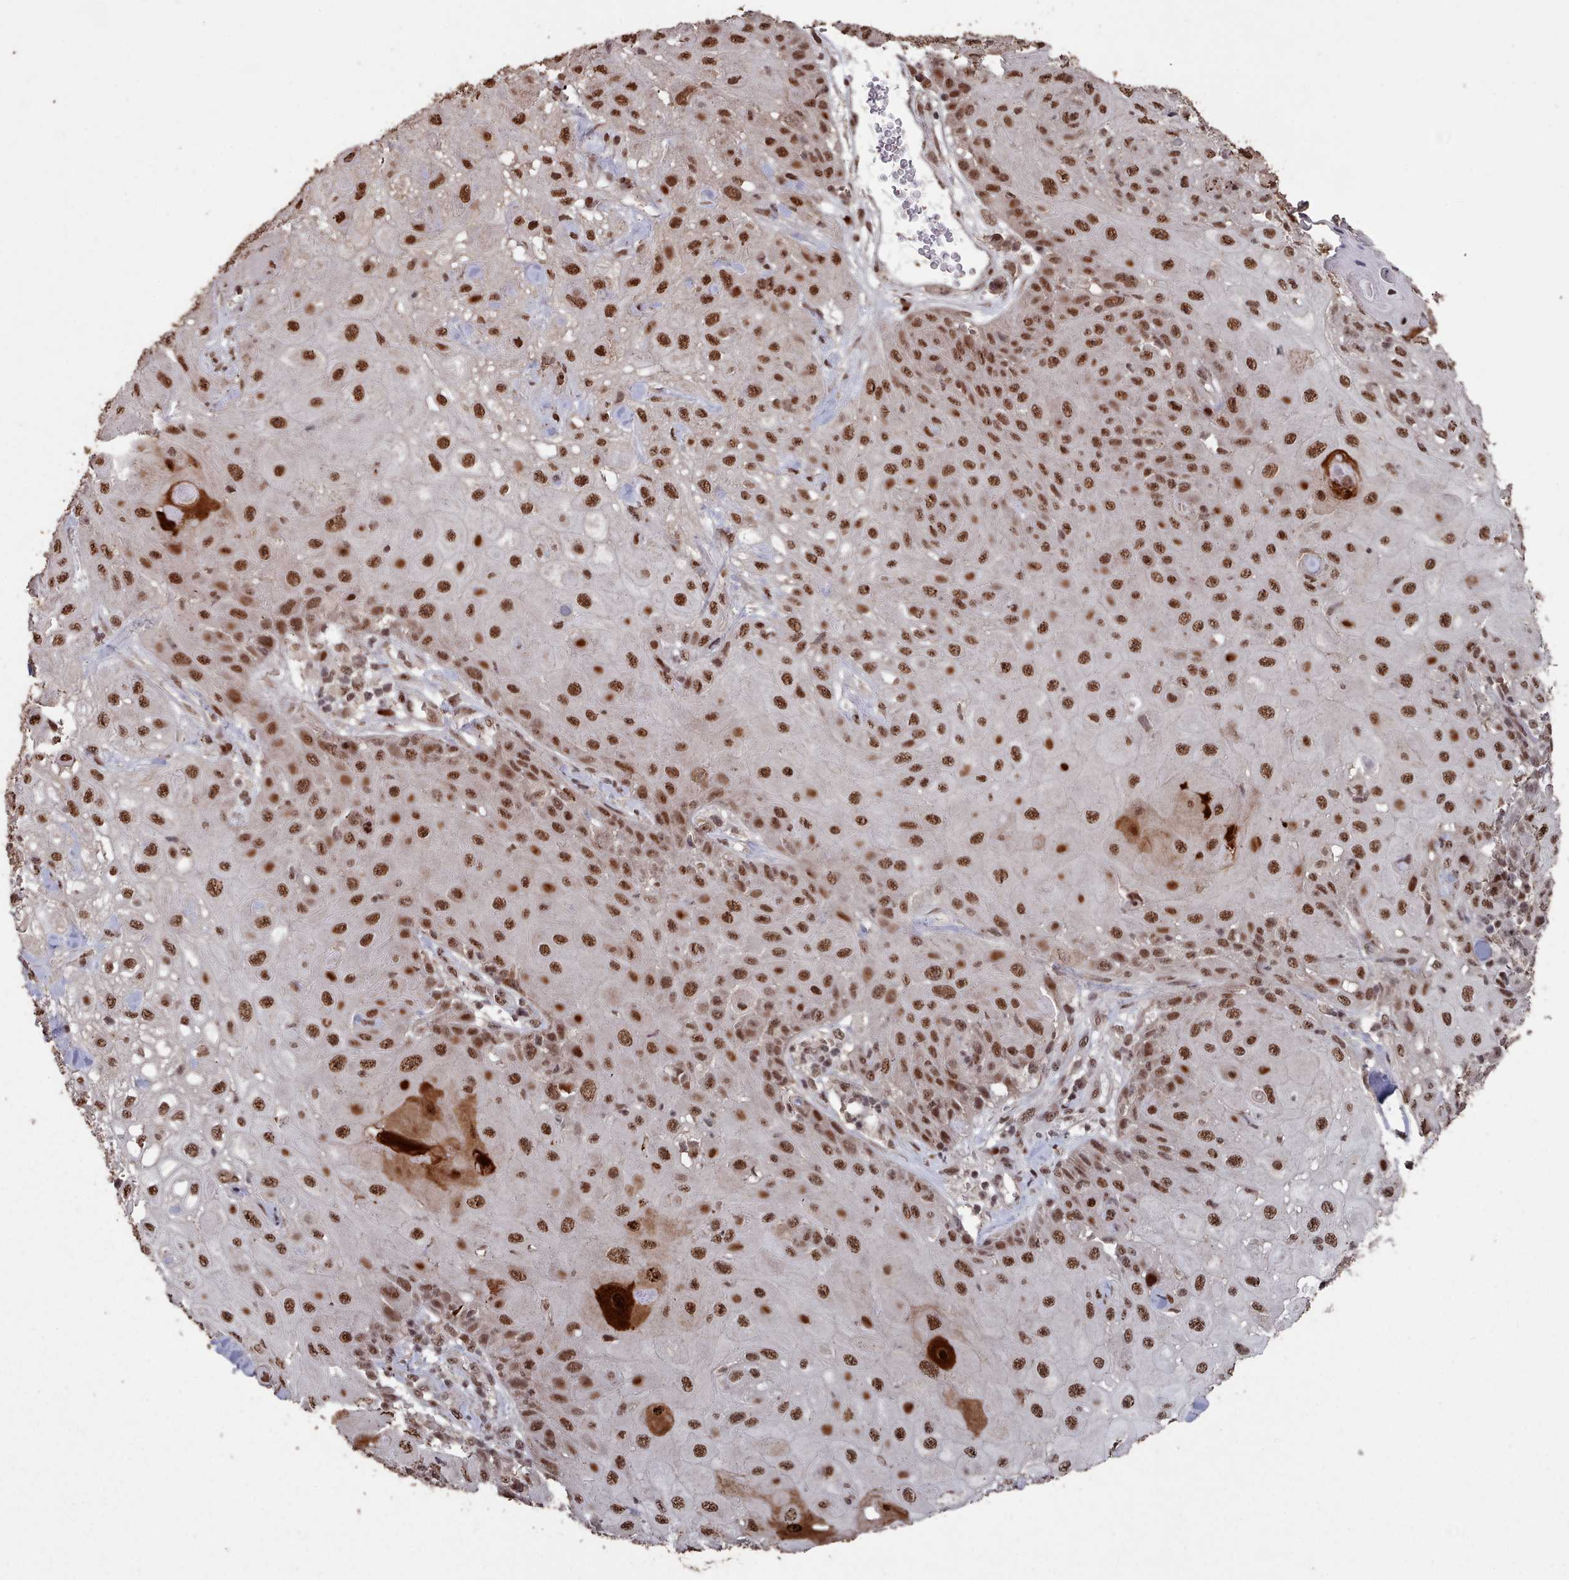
{"staining": {"intensity": "strong", "quantity": ">75%", "location": "cytoplasmic/membranous,nuclear"}, "tissue": "skin cancer", "cell_type": "Tumor cells", "image_type": "cancer", "snomed": [{"axis": "morphology", "description": "Normal tissue, NOS"}, {"axis": "morphology", "description": "Squamous cell carcinoma, NOS"}, {"axis": "topography", "description": "Skin"}, {"axis": "topography", "description": "Cartilage tissue"}], "caption": "Skin squamous cell carcinoma stained with a protein marker reveals strong staining in tumor cells.", "gene": "PNRC2", "patient": {"sex": "female", "age": 79}}